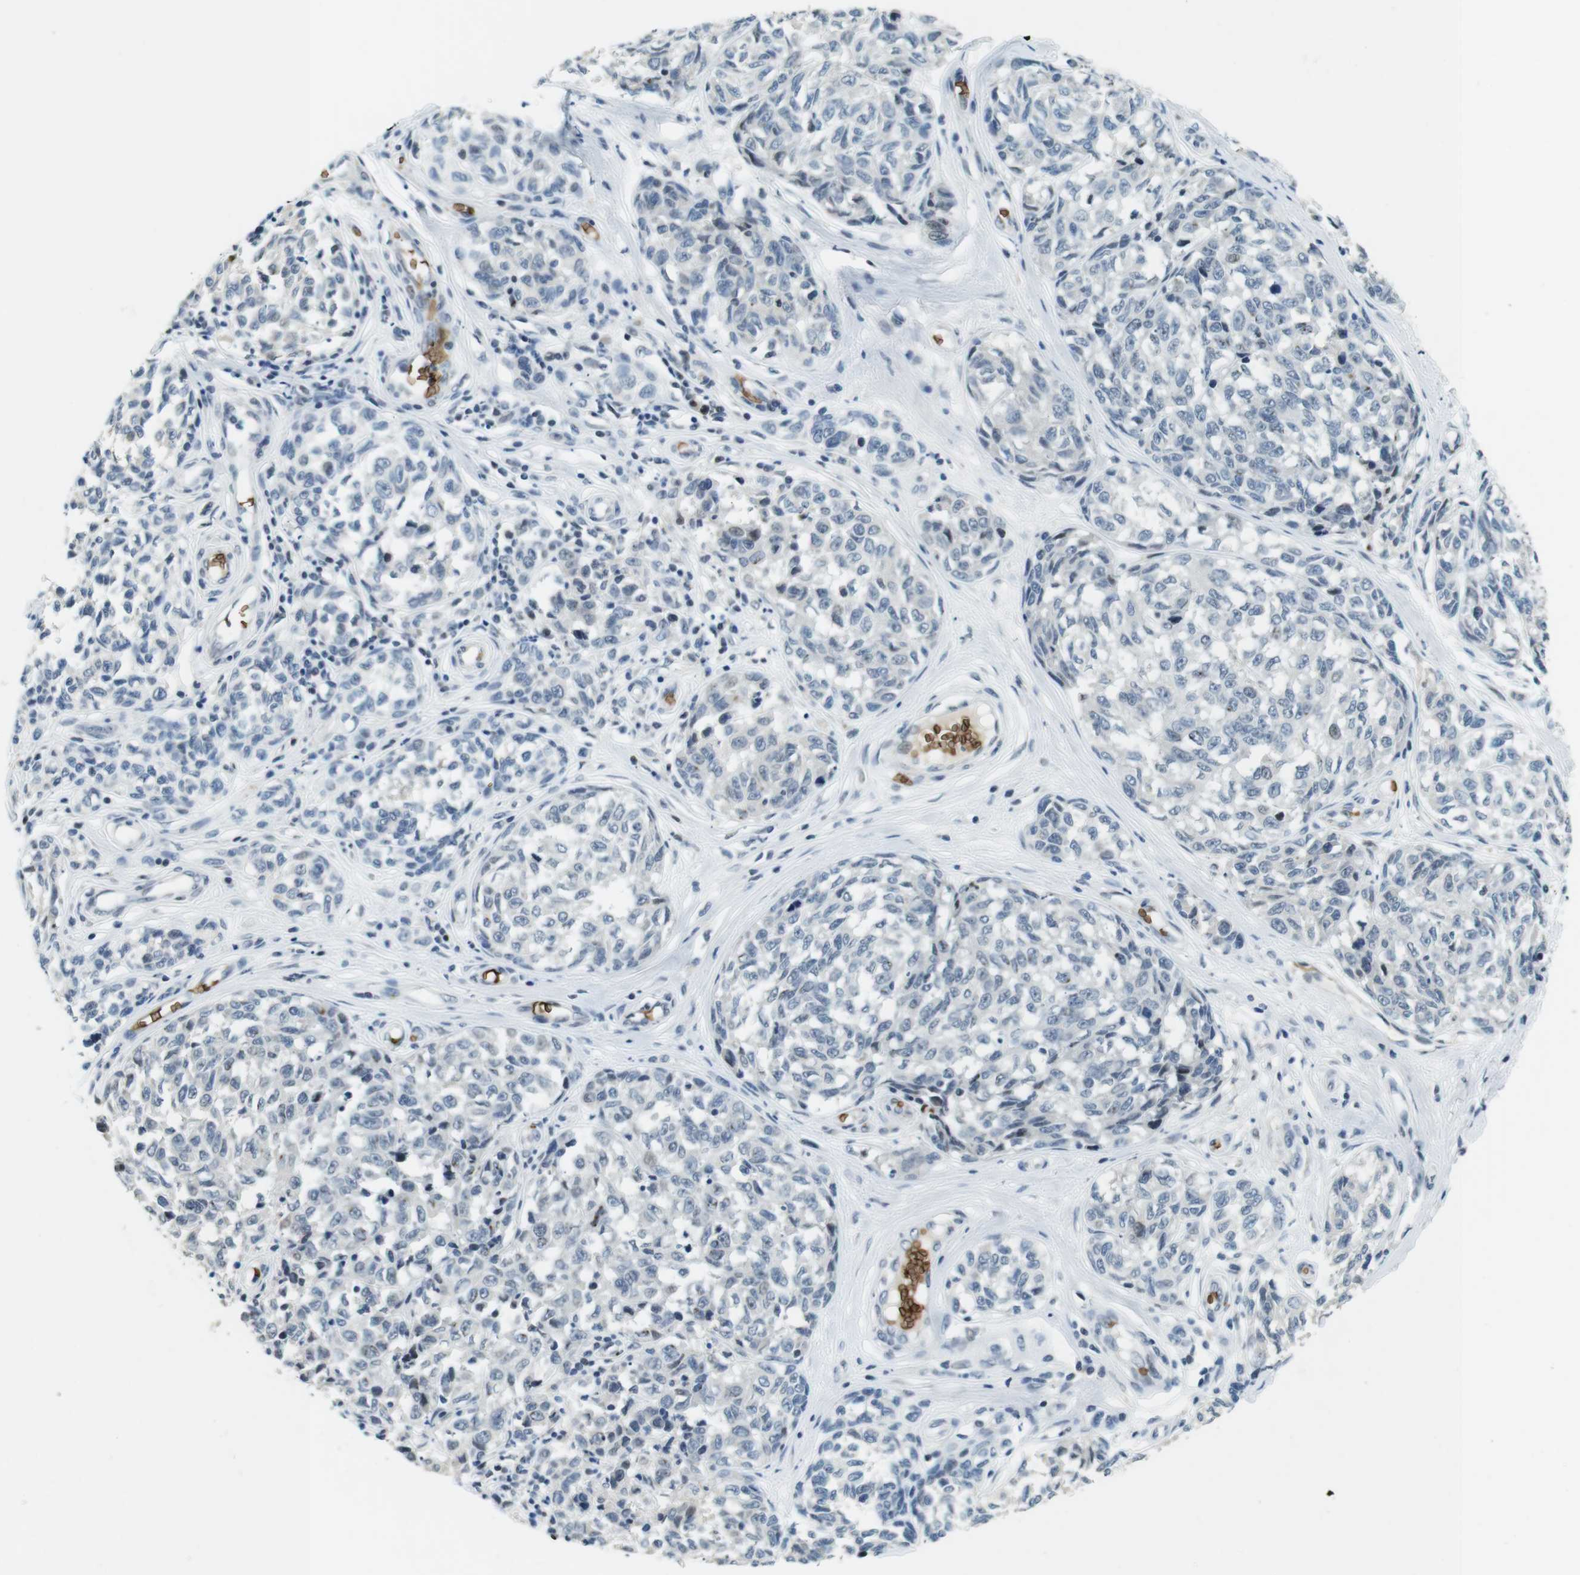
{"staining": {"intensity": "negative", "quantity": "none", "location": "none"}, "tissue": "melanoma", "cell_type": "Tumor cells", "image_type": "cancer", "snomed": [{"axis": "morphology", "description": "Malignant melanoma, NOS"}, {"axis": "topography", "description": "Skin"}], "caption": "This micrograph is of melanoma stained with immunohistochemistry (IHC) to label a protein in brown with the nuclei are counter-stained blue. There is no expression in tumor cells.", "gene": "SLC4A1", "patient": {"sex": "female", "age": 64}}